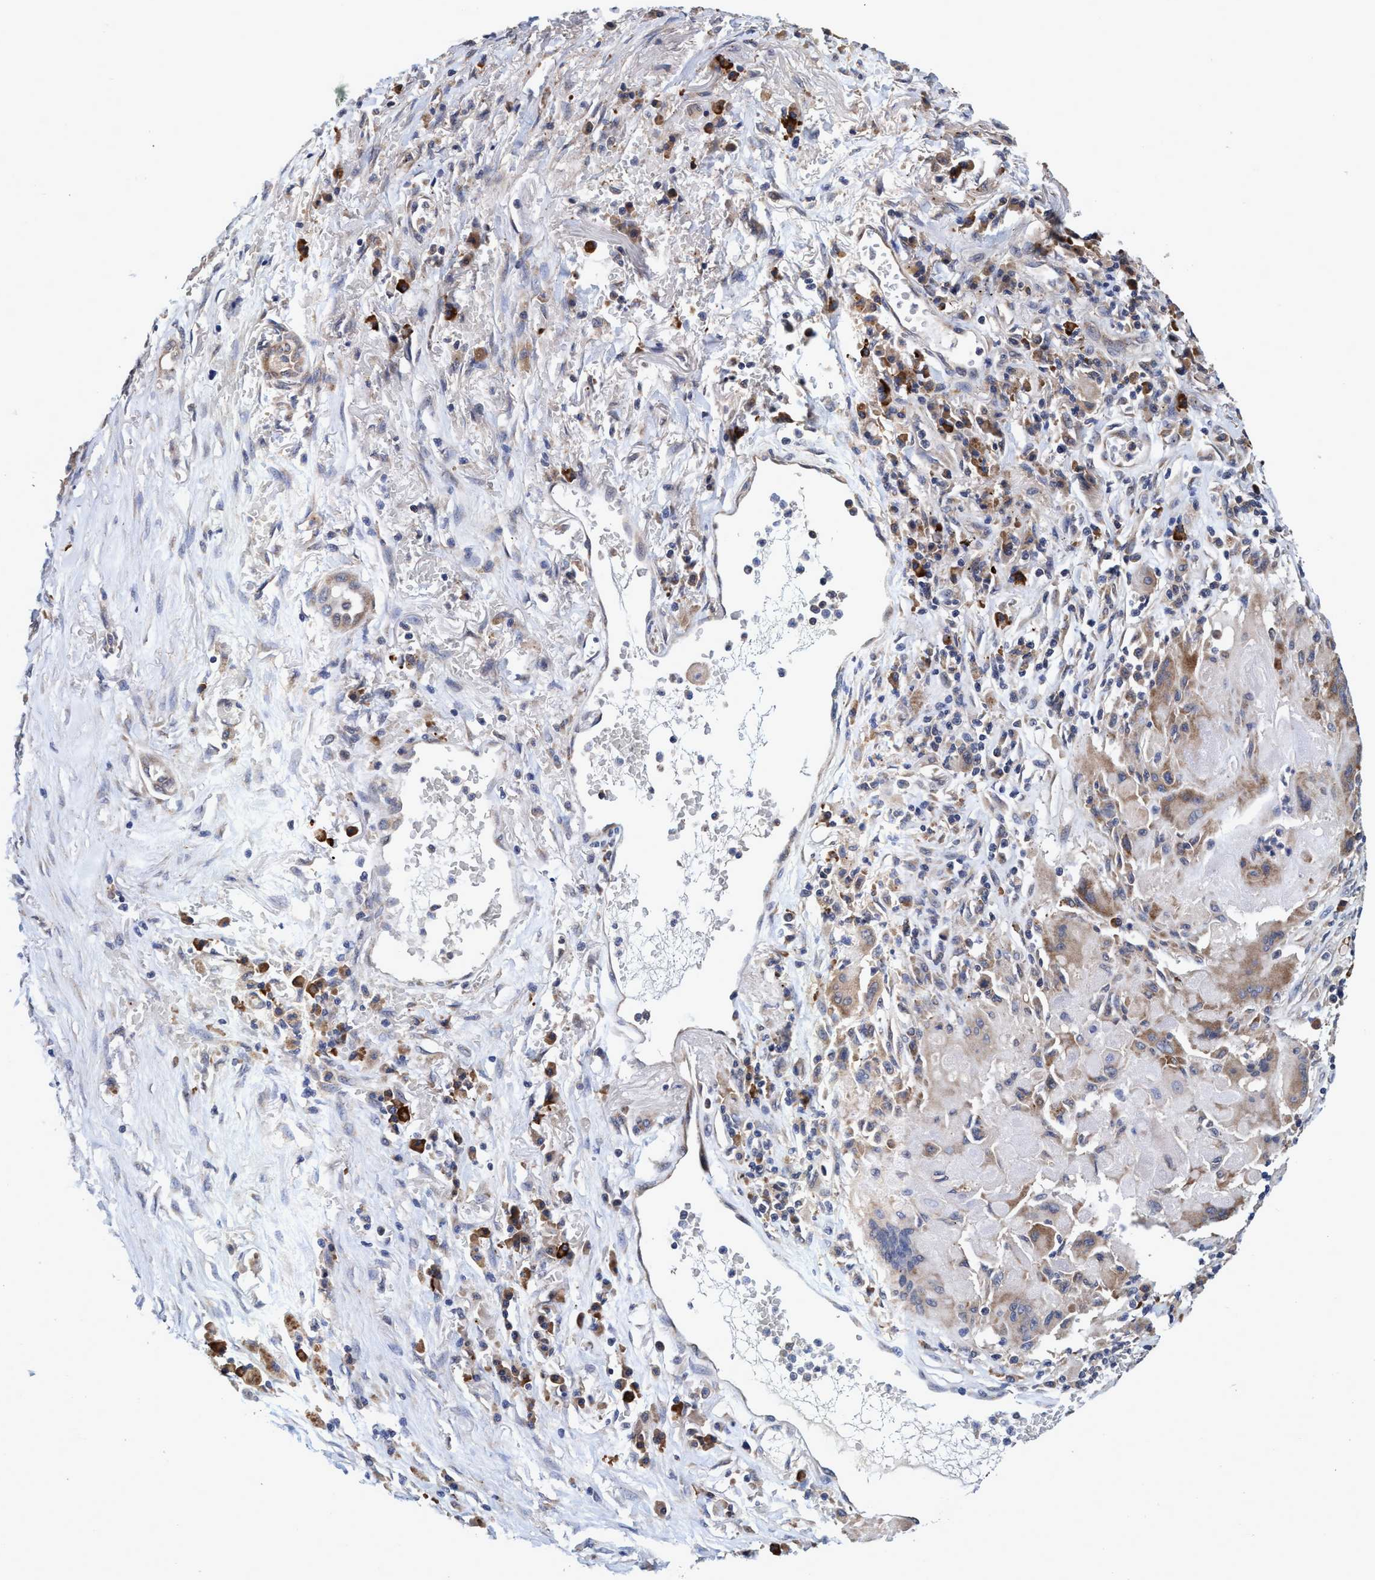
{"staining": {"intensity": "weak", "quantity": "<25%", "location": "cytoplasmic/membranous"}, "tissue": "lung cancer", "cell_type": "Tumor cells", "image_type": "cancer", "snomed": [{"axis": "morphology", "description": "Squamous cell carcinoma, NOS"}, {"axis": "topography", "description": "Lung"}], "caption": "Lung cancer (squamous cell carcinoma) was stained to show a protein in brown. There is no significant staining in tumor cells.", "gene": "CALCOCO2", "patient": {"sex": "male", "age": 61}}